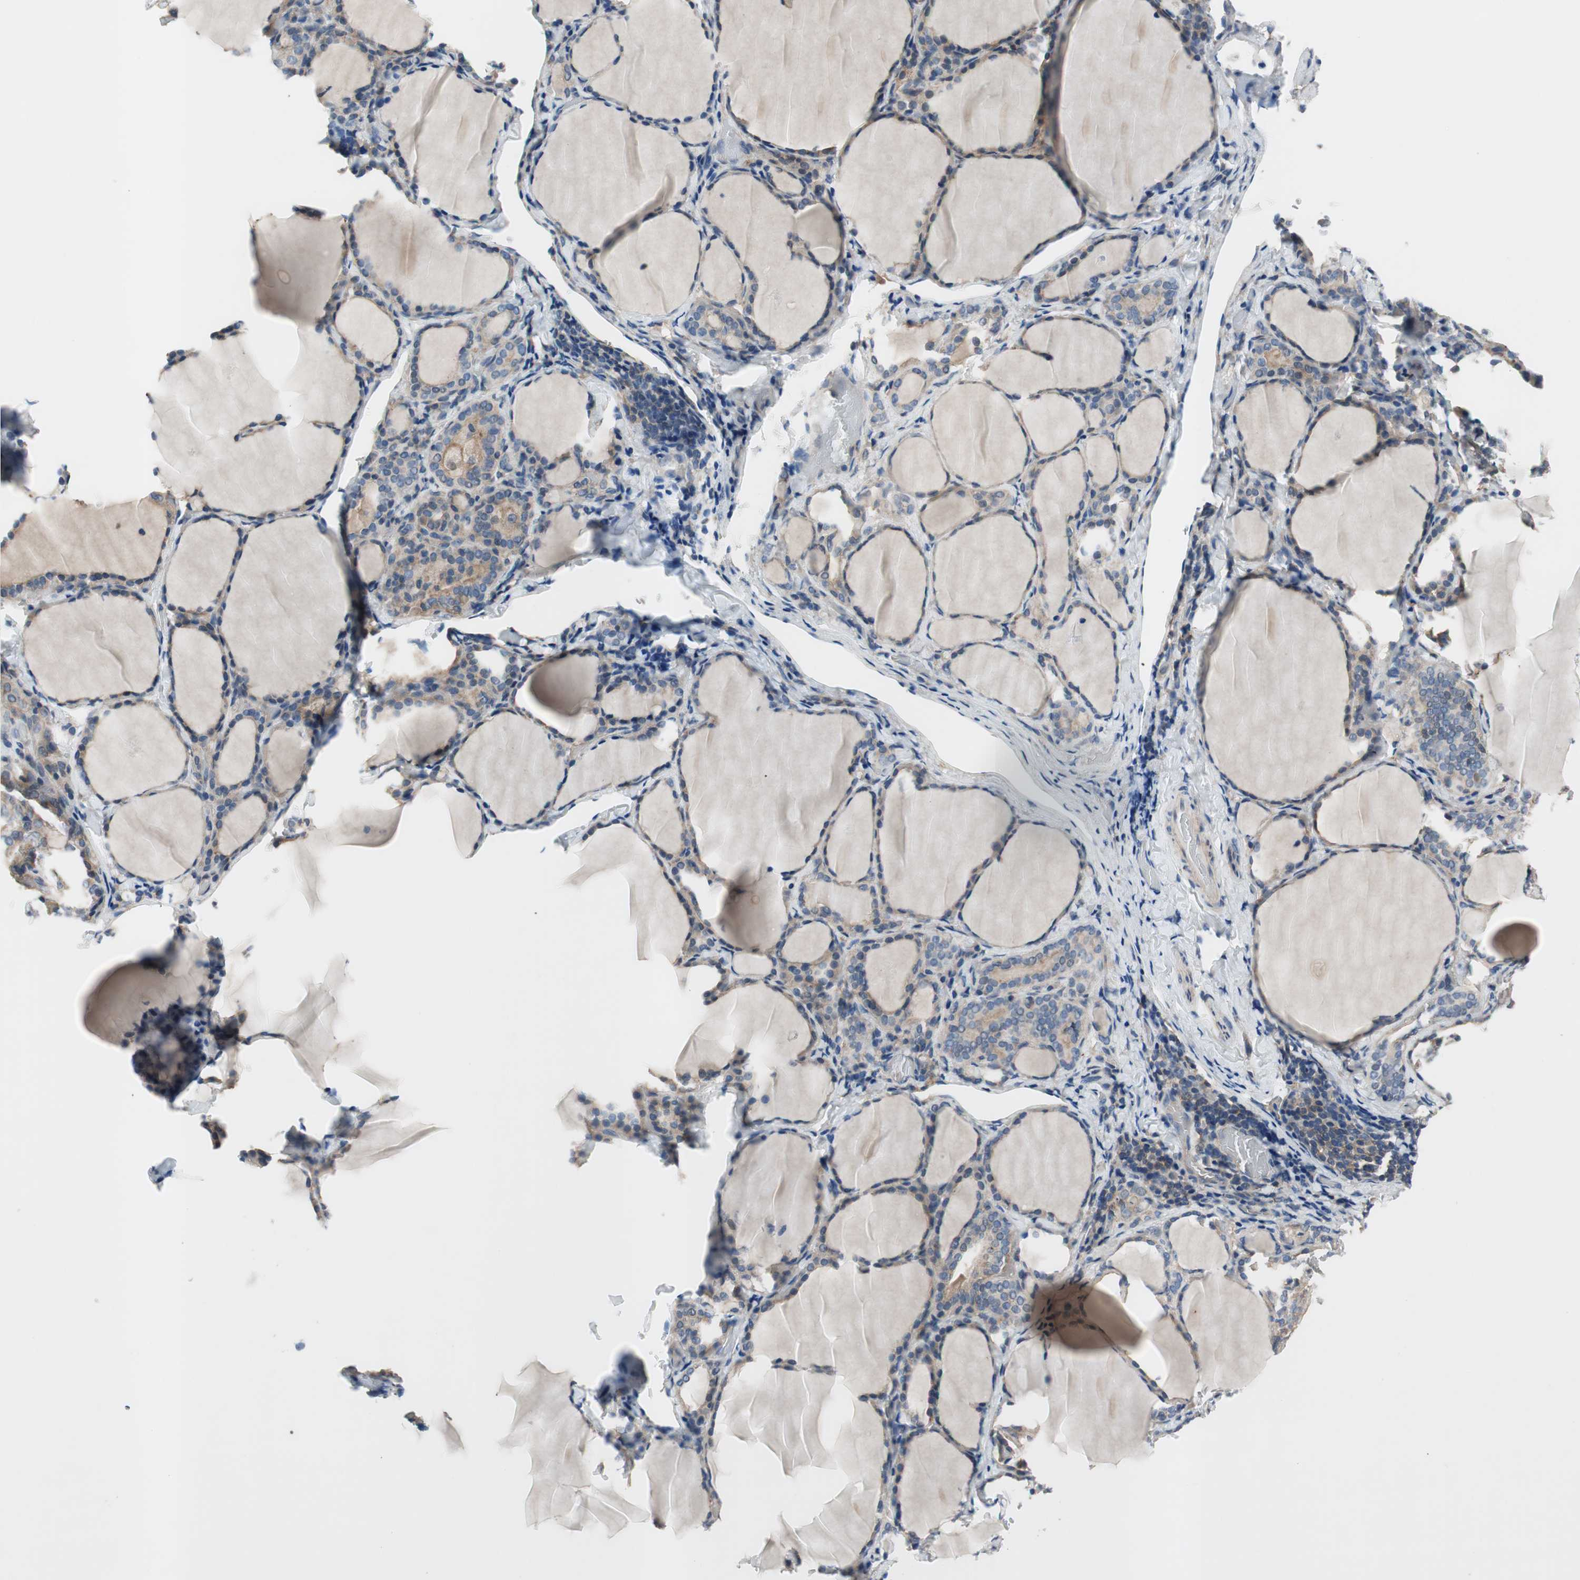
{"staining": {"intensity": "weak", "quantity": ">75%", "location": "cytoplasmic/membranous"}, "tissue": "thyroid gland", "cell_type": "Glandular cells", "image_type": "normal", "snomed": [{"axis": "morphology", "description": "Normal tissue, NOS"}, {"axis": "morphology", "description": "Papillary adenocarcinoma, NOS"}, {"axis": "topography", "description": "Thyroid gland"}], "caption": "Protein analysis of unremarkable thyroid gland shows weak cytoplasmic/membranous expression in approximately >75% of glandular cells. The staining was performed using DAB (3,3'-diaminobenzidine), with brown indicating positive protein expression. Nuclei are stained blue with hematoxylin.", "gene": "CALML3", "patient": {"sex": "female", "age": 30}}